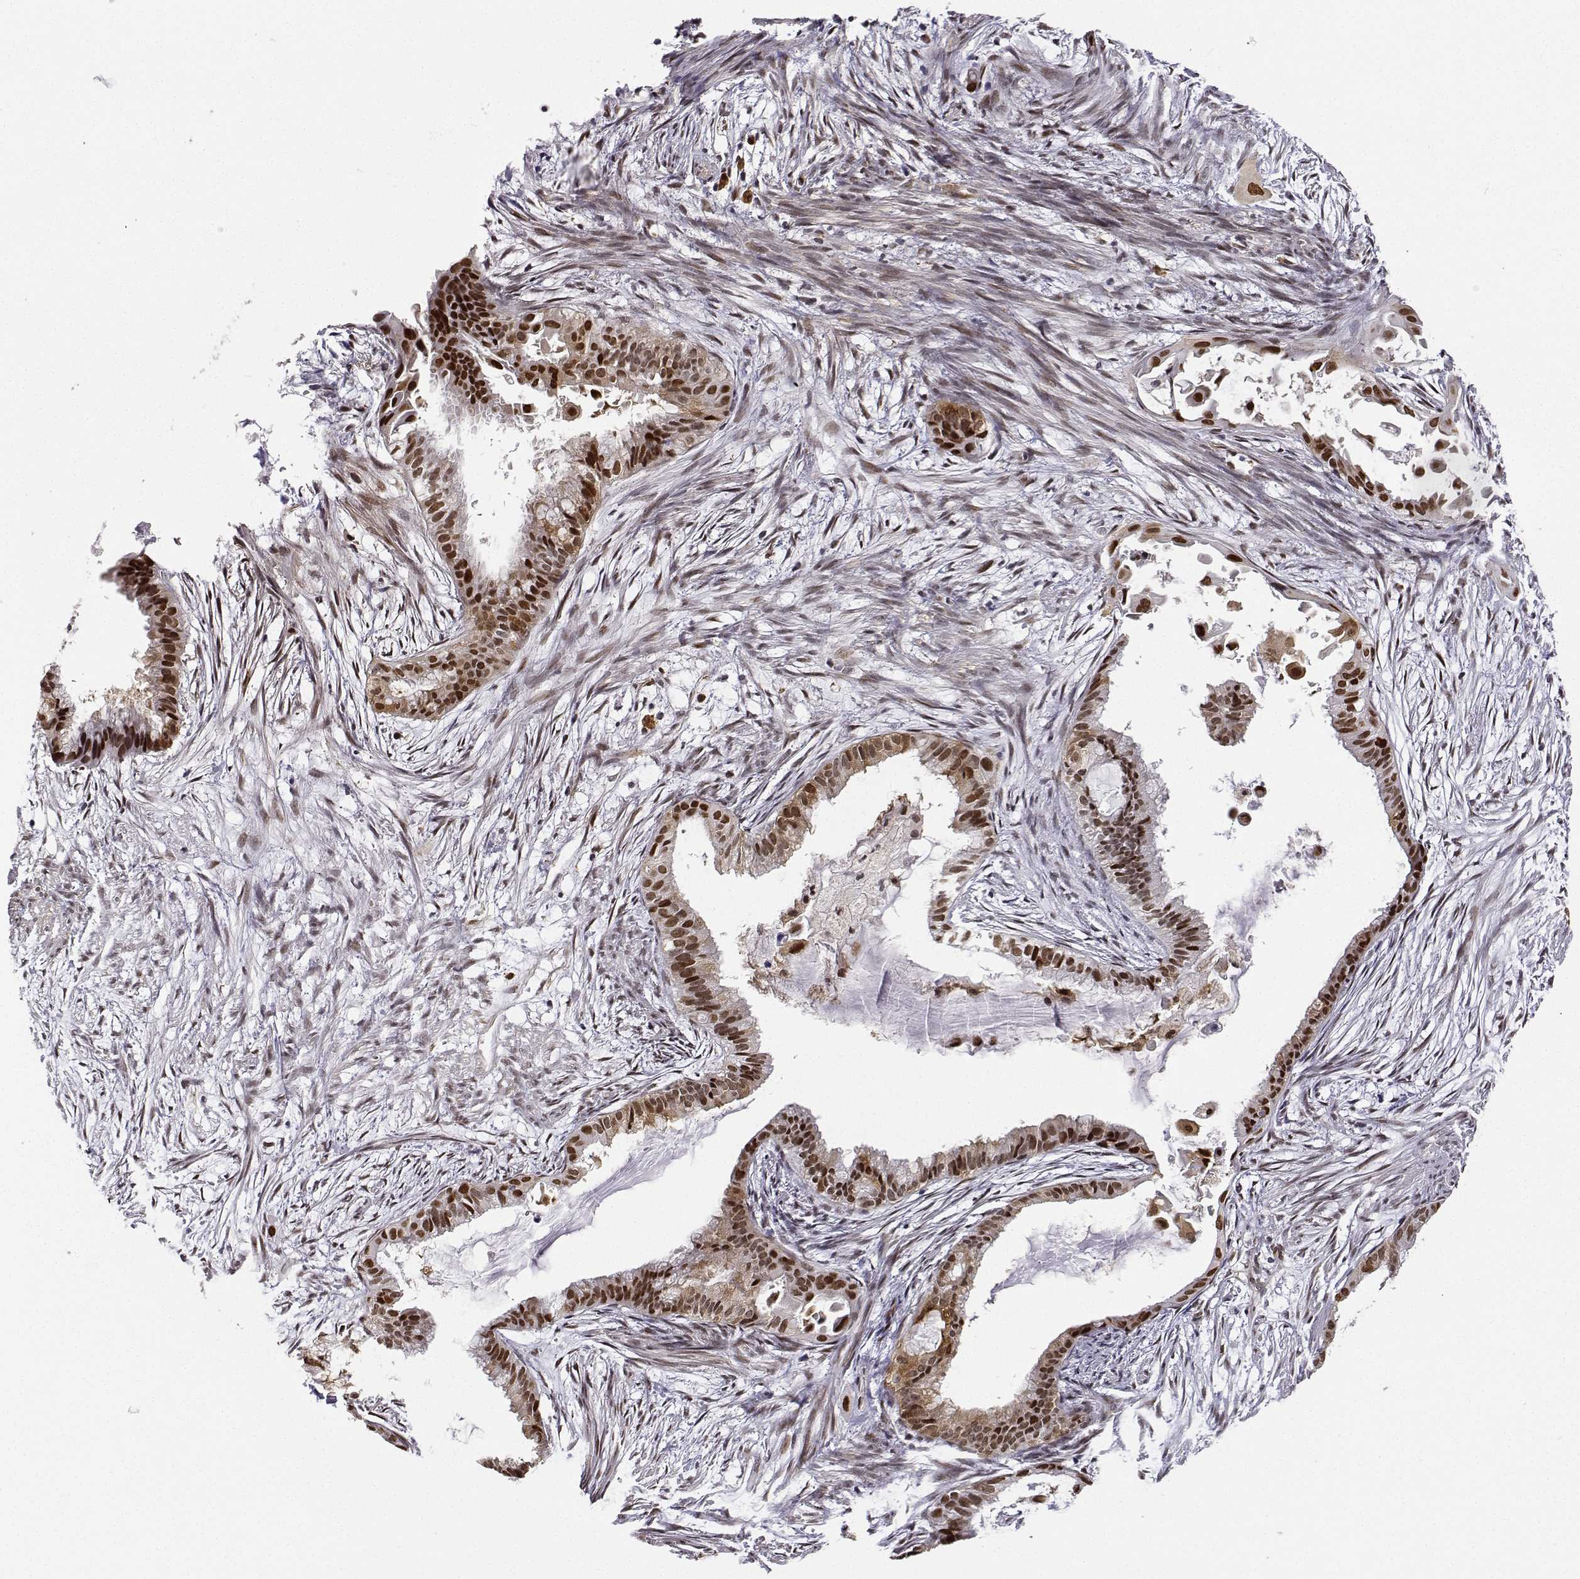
{"staining": {"intensity": "strong", "quantity": ">75%", "location": "nuclear"}, "tissue": "endometrial cancer", "cell_type": "Tumor cells", "image_type": "cancer", "snomed": [{"axis": "morphology", "description": "Adenocarcinoma, NOS"}, {"axis": "topography", "description": "Endometrium"}], "caption": "Immunohistochemical staining of endometrial adenocarcinoma demonstrates strong nuclear protein expression in approximately >75% of tumor cells.", "gene": "PHGDH", "patient": {"sex": "female", "age": 86}}